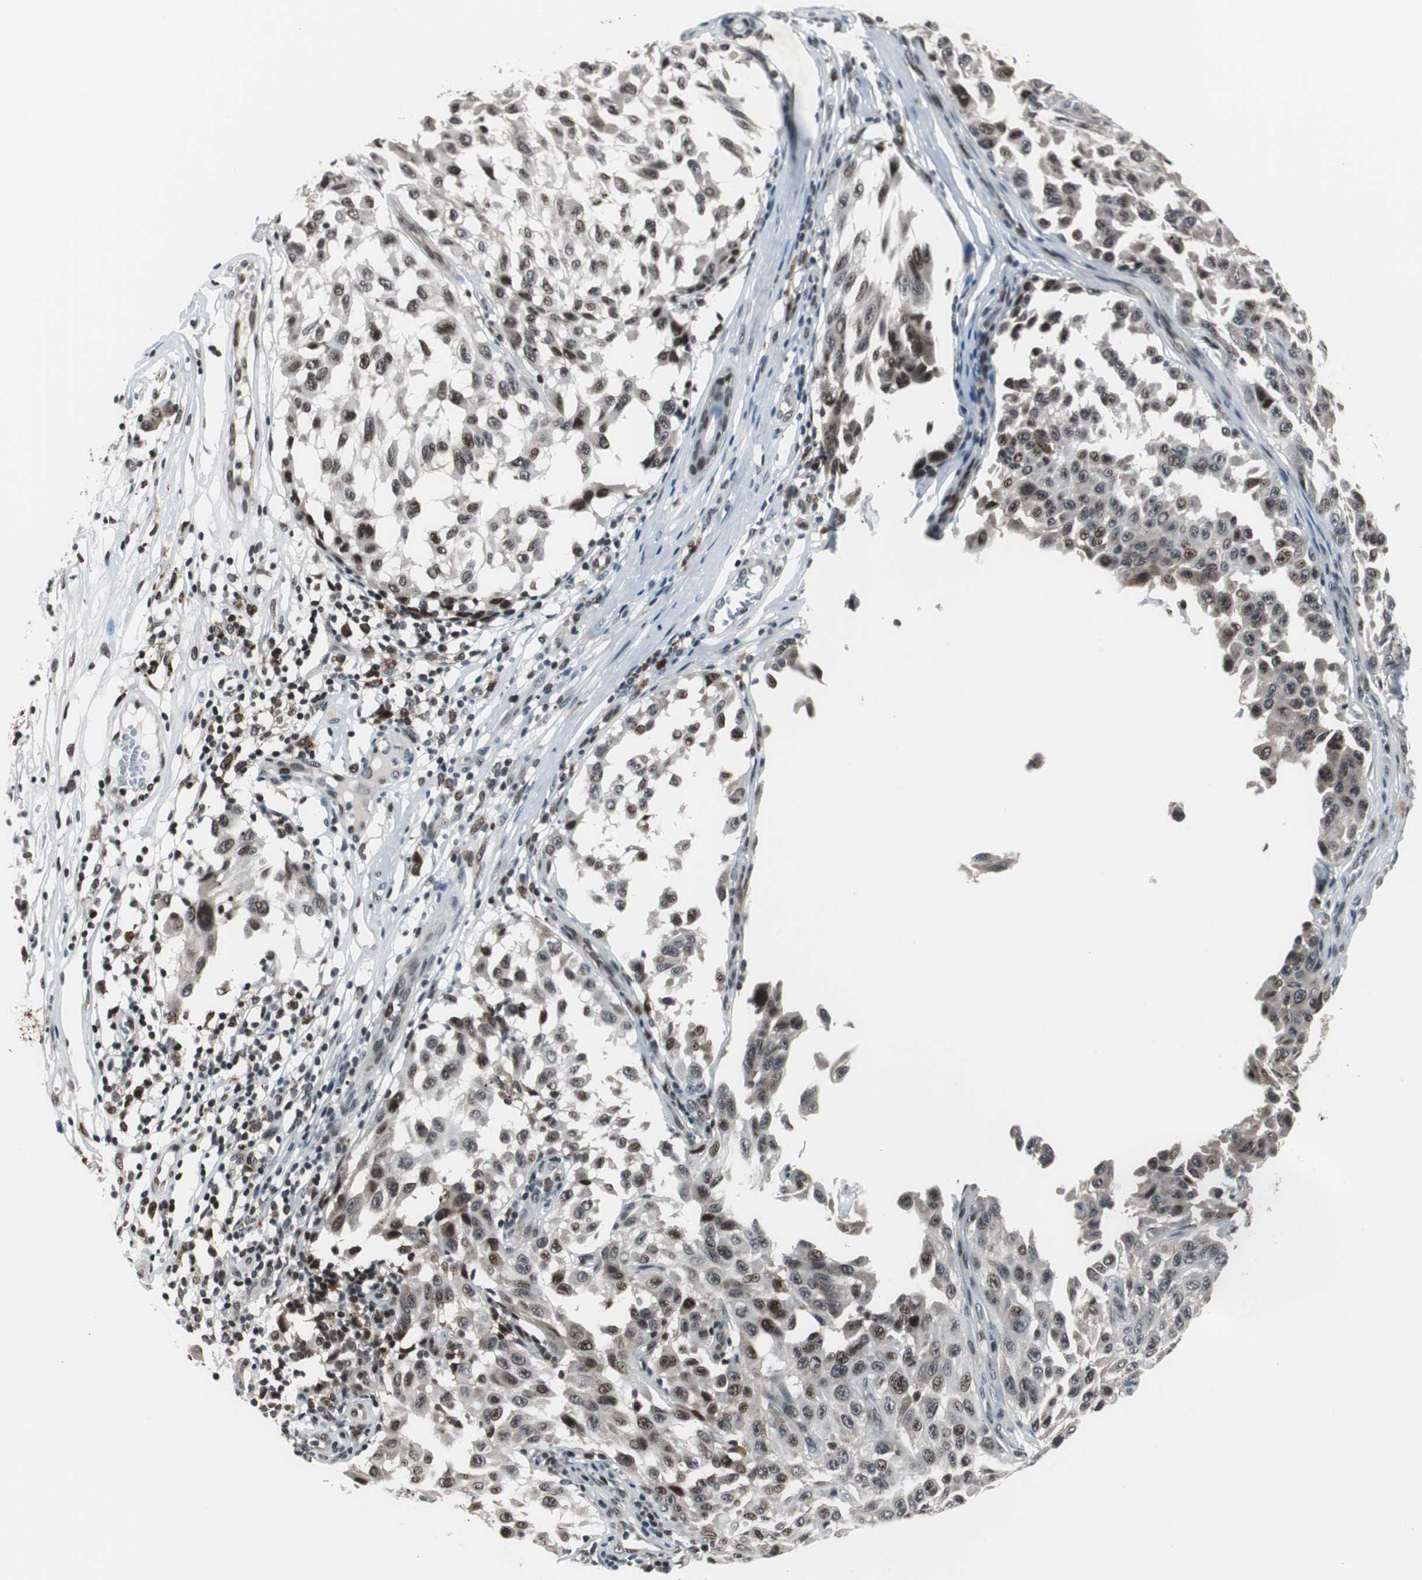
{"staining": {"intensity": "moderate", "quantity": "25%-75%", "location": "nuclear"}, "tissue": "melanoma", "cell_type": "Tumor cells", "image_type": "cancer", "snomed": [{"axis": "morphology", "description": "Malignant melanoma, NOS"}, {"axis": "topography", "description": "Skin"}], "caption": "An image of human melanoma stained for a protein shows moderate nuclear brown staining in tumor cells.", "gene": "BOLA1", "patient": {"sex": "male", "age": 30}}